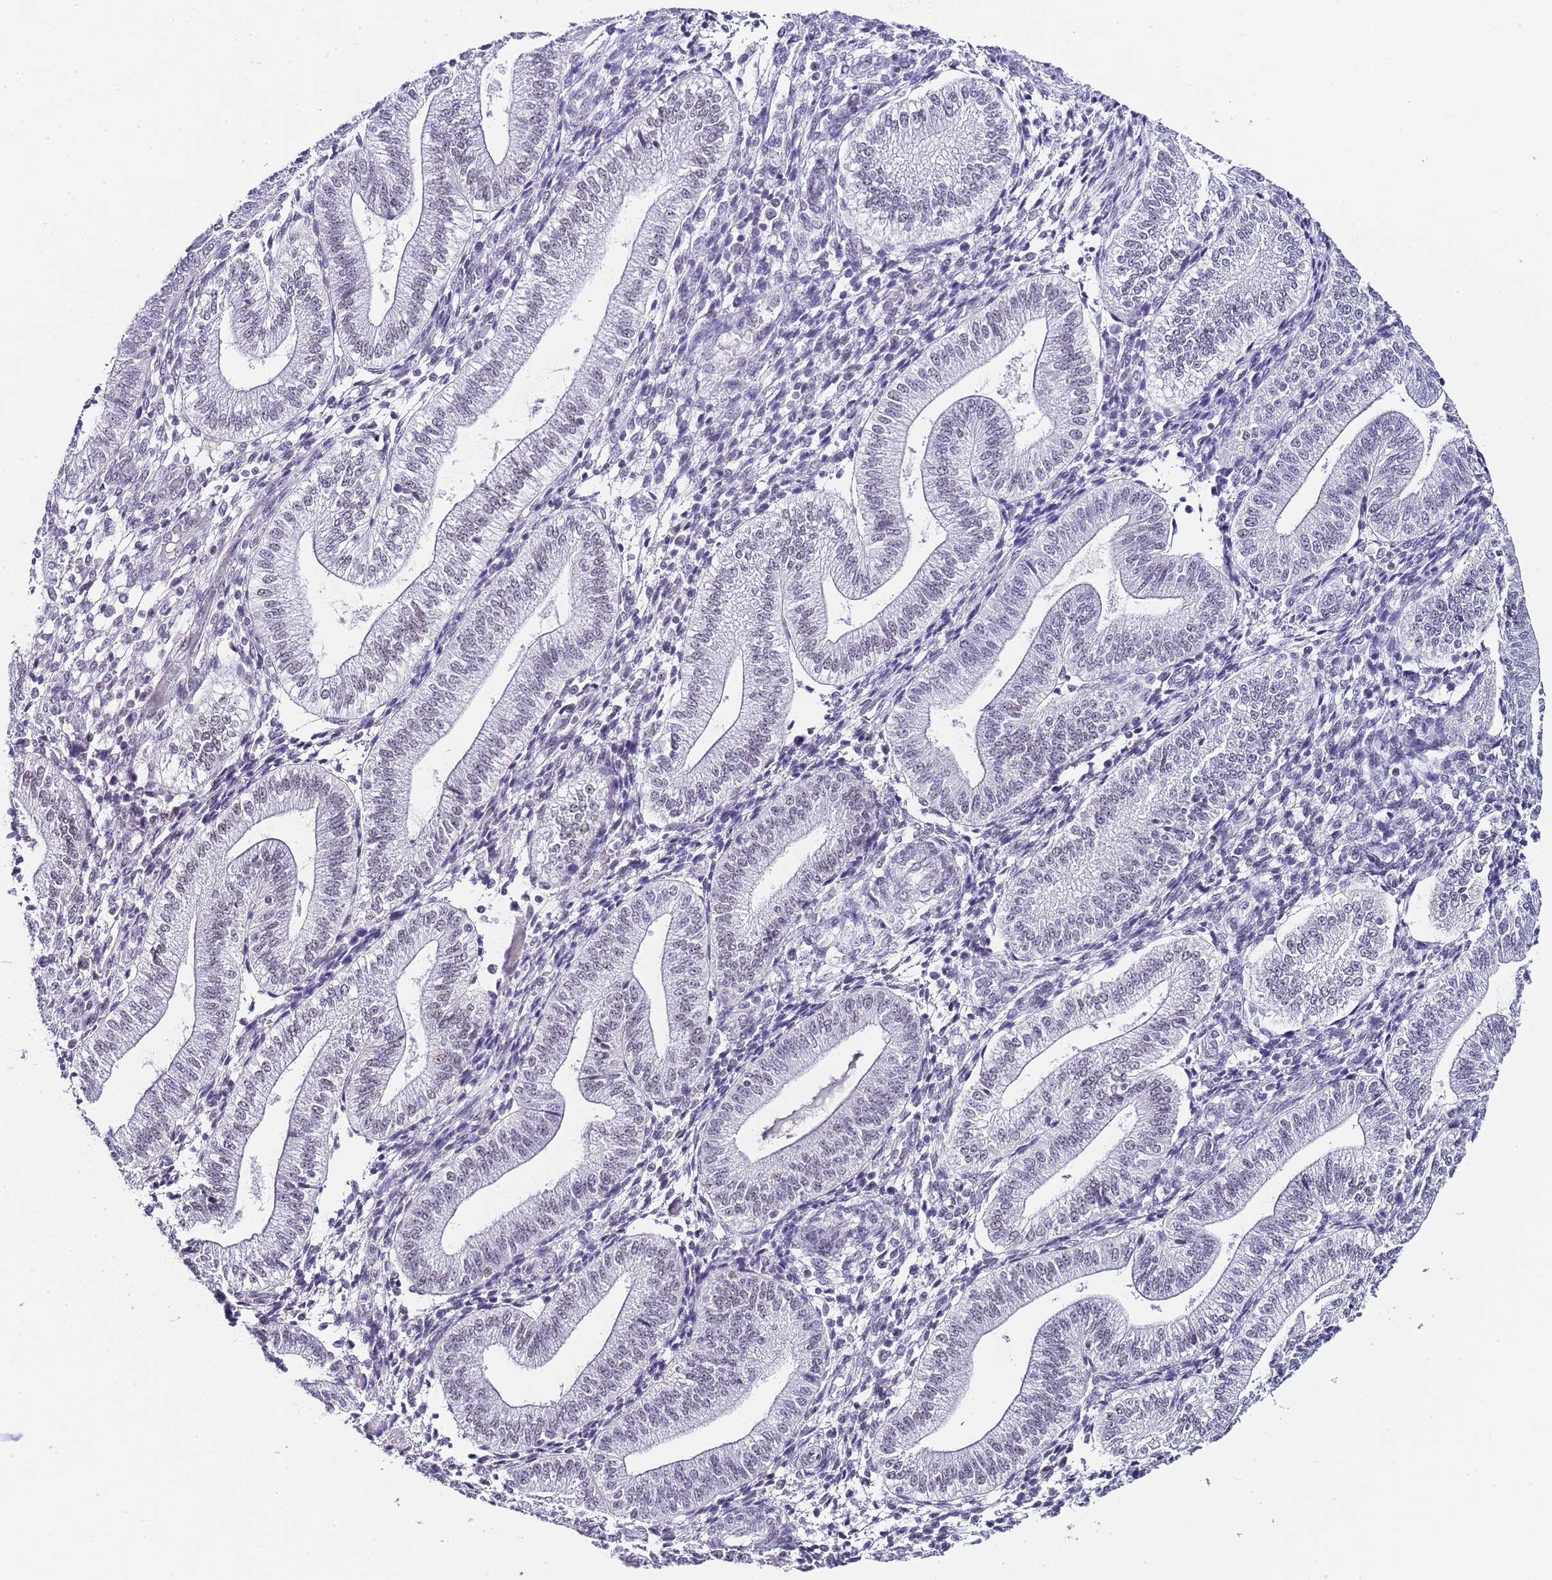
{"staining": {"intensity": "negative", "quantity": "none", "location": "none"}, "tissue": "endometrium", "cell_type": "Cells in endometrial stroma", "image_type": "normal", "snomed": [{"axis": "morphology", "description": "Normal tissue, NOS"}, {"axis": "topography", "description": "Endometrium"}], "caption": "An immunohistochemistry (IHC) histopathology image of benign endometrium is shown. There is no staining in cells in endometrial stroma of endometrium.", "gene": "NOP56", "patient": {"sex": "female", "age": 34}}